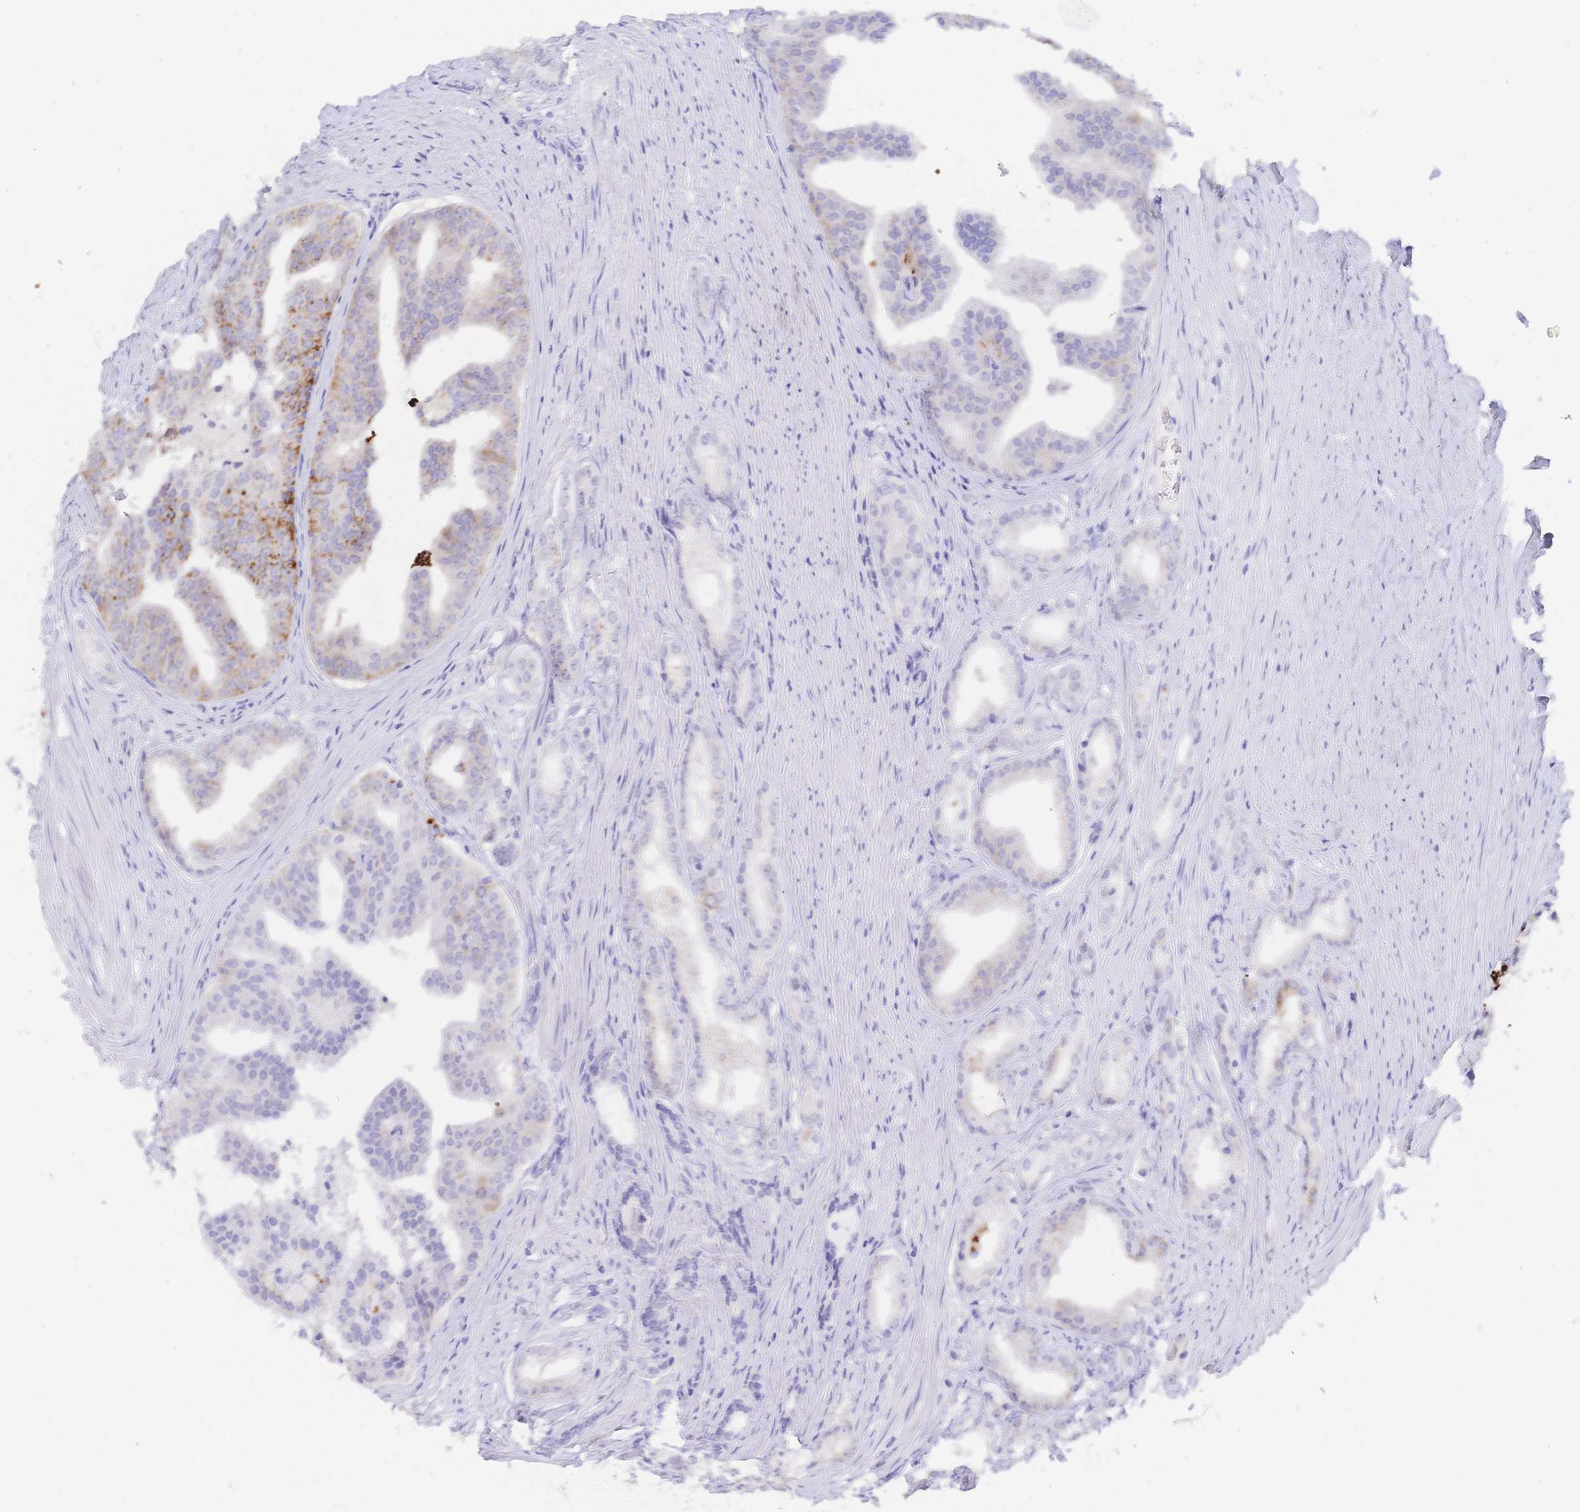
{"staining": {"intensity": "moderate", "quantity": "<25%", "location": "cytoplasmic/membranous"}, "tissue": "prostate cancer", "cell_type": "Tumor cells", "image_type": "cancer", "snomed": [{"axis": "morphology", "description": "Adenocarcinoma, Low grade"}, {"axis": "topography", "description": "Prostate"}], "caption": "Human prostate adenocarcinoma (low-grade) stained for a protein (brown) demonstrates moderate cytoplasmic/membranous positive expression in approximately <25% of tumor cells.", "gene": "RRM1", "patient": {"sex": "male", "age": 65}}